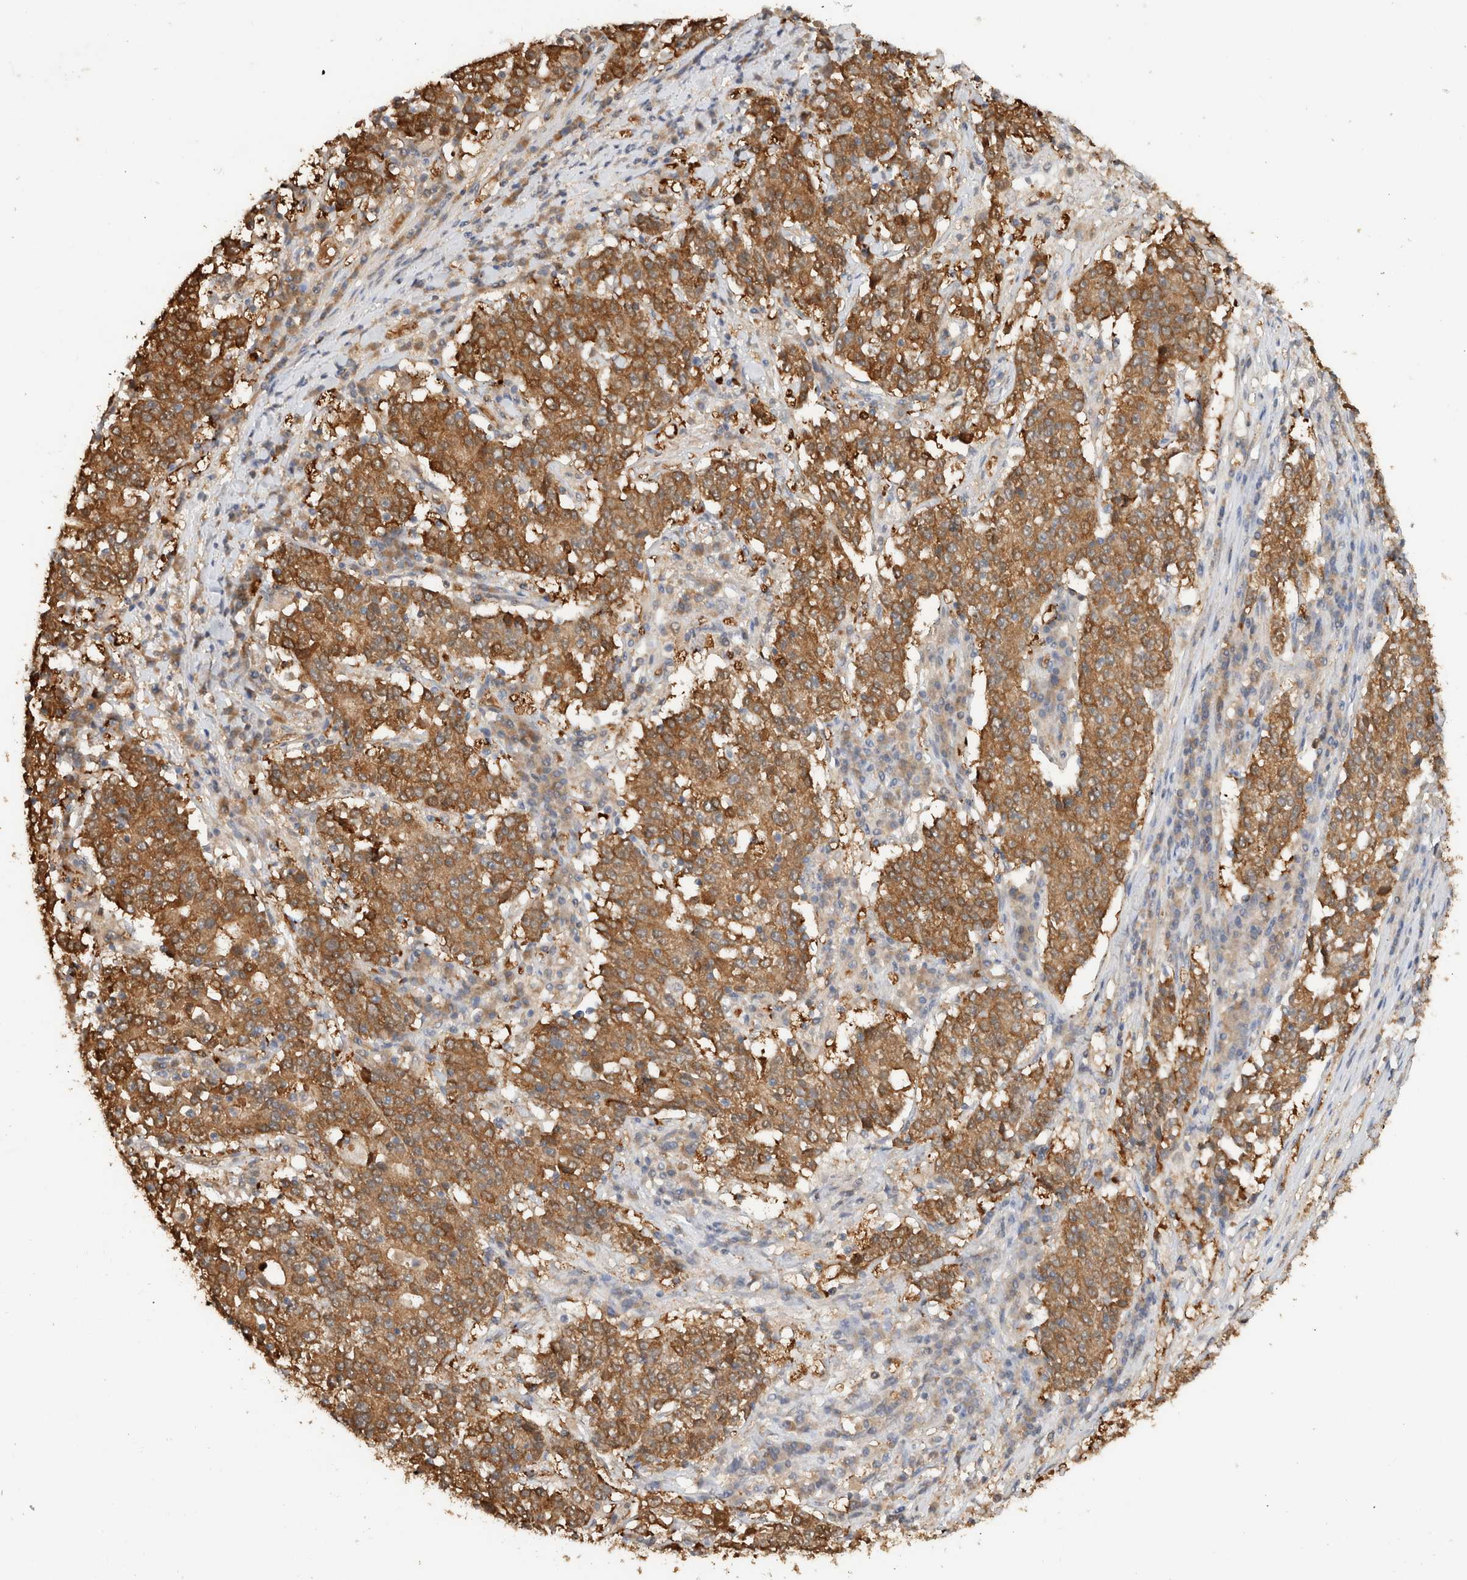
{"staining": {"intensity": "moderate", "quantity": ">75%", "location": "cytoplasmic/membranous"}, "tissue": "stomach cancer", "cell_type": "Tumor cells", "image_type": "cancer", "snomed": [{"axis": "morphology", "description": "Adenocarcinoma, NOS"}, {"axis": "topography", "description": "Stomach"}], "caption": "Immunohistochemistry (IHC) micrograph of neoplastic tissue: human adenocarcinoma (stomach) stained using immunohistochemistry (IHC) demonstrates medium levels of moderate protein expression localized specifically in the cytoplasmic/membranous of tumor cells, appearing as a cytoplasmic/membranous brown color.", "gene": "CA13", "patient": {"sex": "male", "age": 59}}